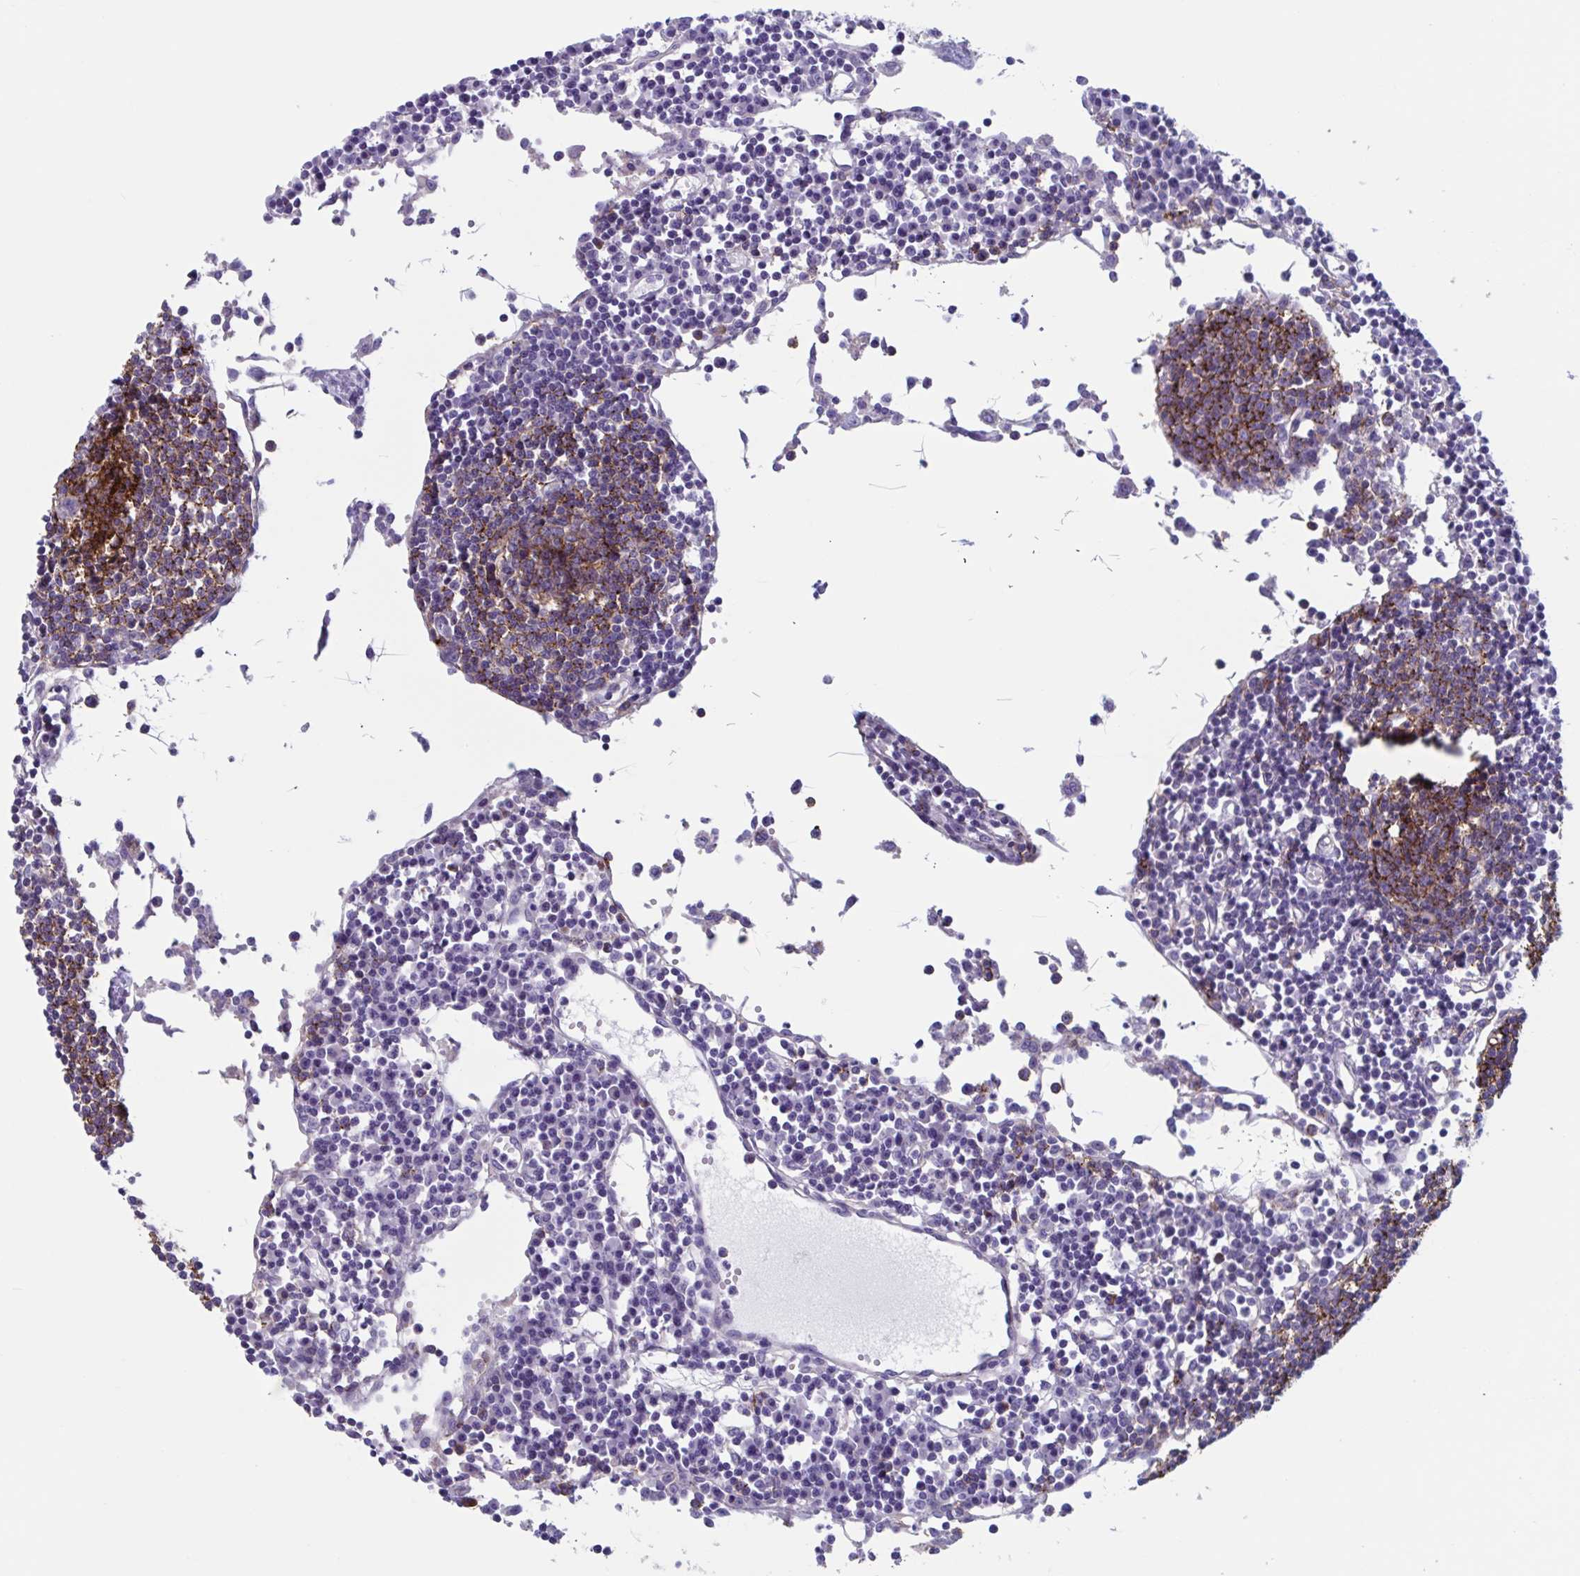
{"staining": {"intensity": "strong", "quantity": "25%-75%", "location": "cytoplasmic/membranous"}, "tissue": "lymph node", "cell_type": "Germinal center cells", "image_type": "normal", "snomed": [{"axis": "morphology", "description": "Normal tissue, NOS"}, {"axis": "topography", "description": "Lymph node"}], "caption": "Lymph node was stained to show a protein in brown. There is high levels of strong cytoplasmic/membranous staining in about 25%-75% of germinal center cells. (DAB (3,3'-diaminobenzidine) = brown stain, brightfield microscopy at high magnification).", "gene": "LPIN3", "patient": {"sex": "female", "age": 78}}